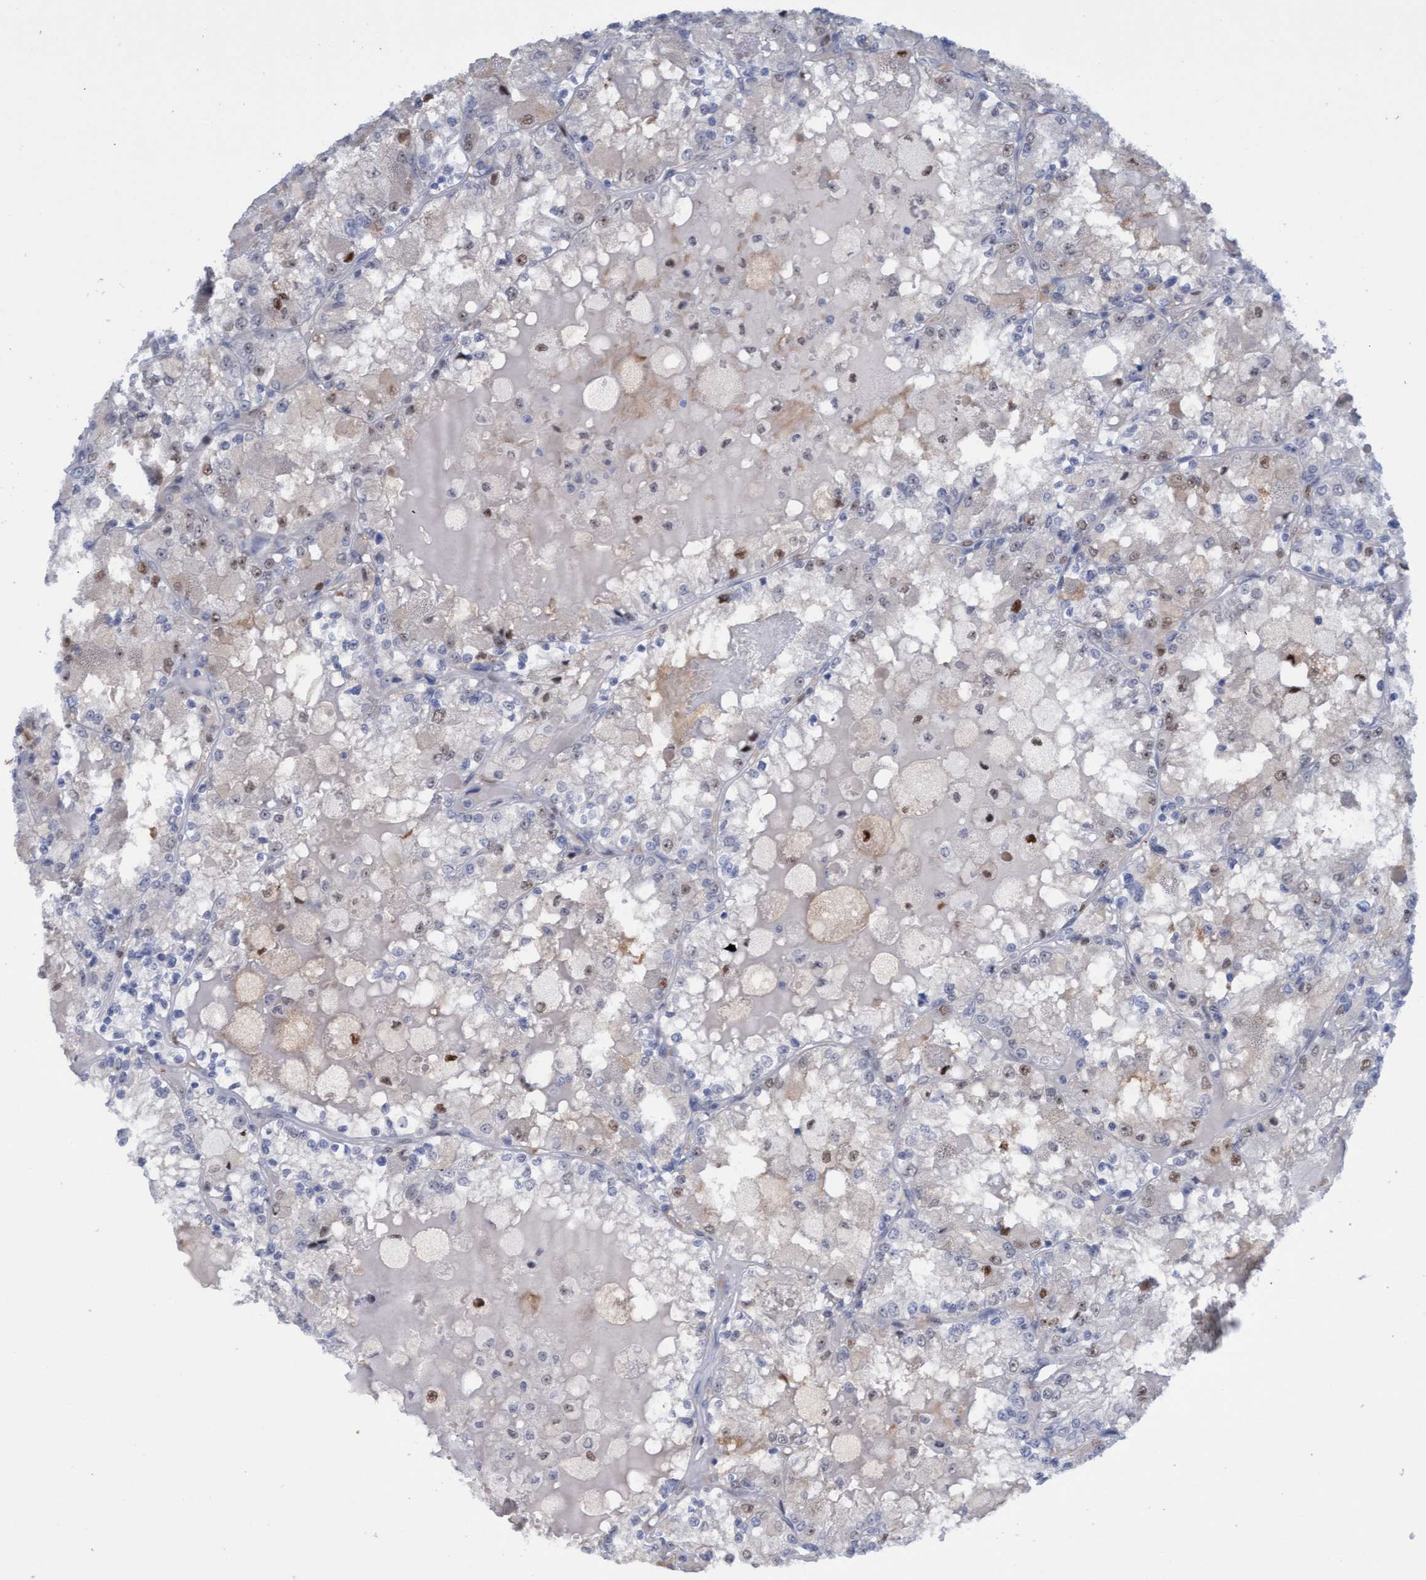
{"staining": {"intensity": "weak", "quantity": "<25%", "location": "nuclear"}, "tissue": "renal cancer", "cell_type": "Tumor cells", "image_type": "cancer", "snomed": [{"axis": "morphology", "description": "Adenocarcinoma, NOS"}, {"axis": "topography", "description": "Kidney"}], "caption": "Adenocarcinoma (renal) stained for a protein using immunohistochemistry (IHC) displays no expression tumor cells.", "gene": "PINX1", "patient": {"sex": "female", "age": 56}}